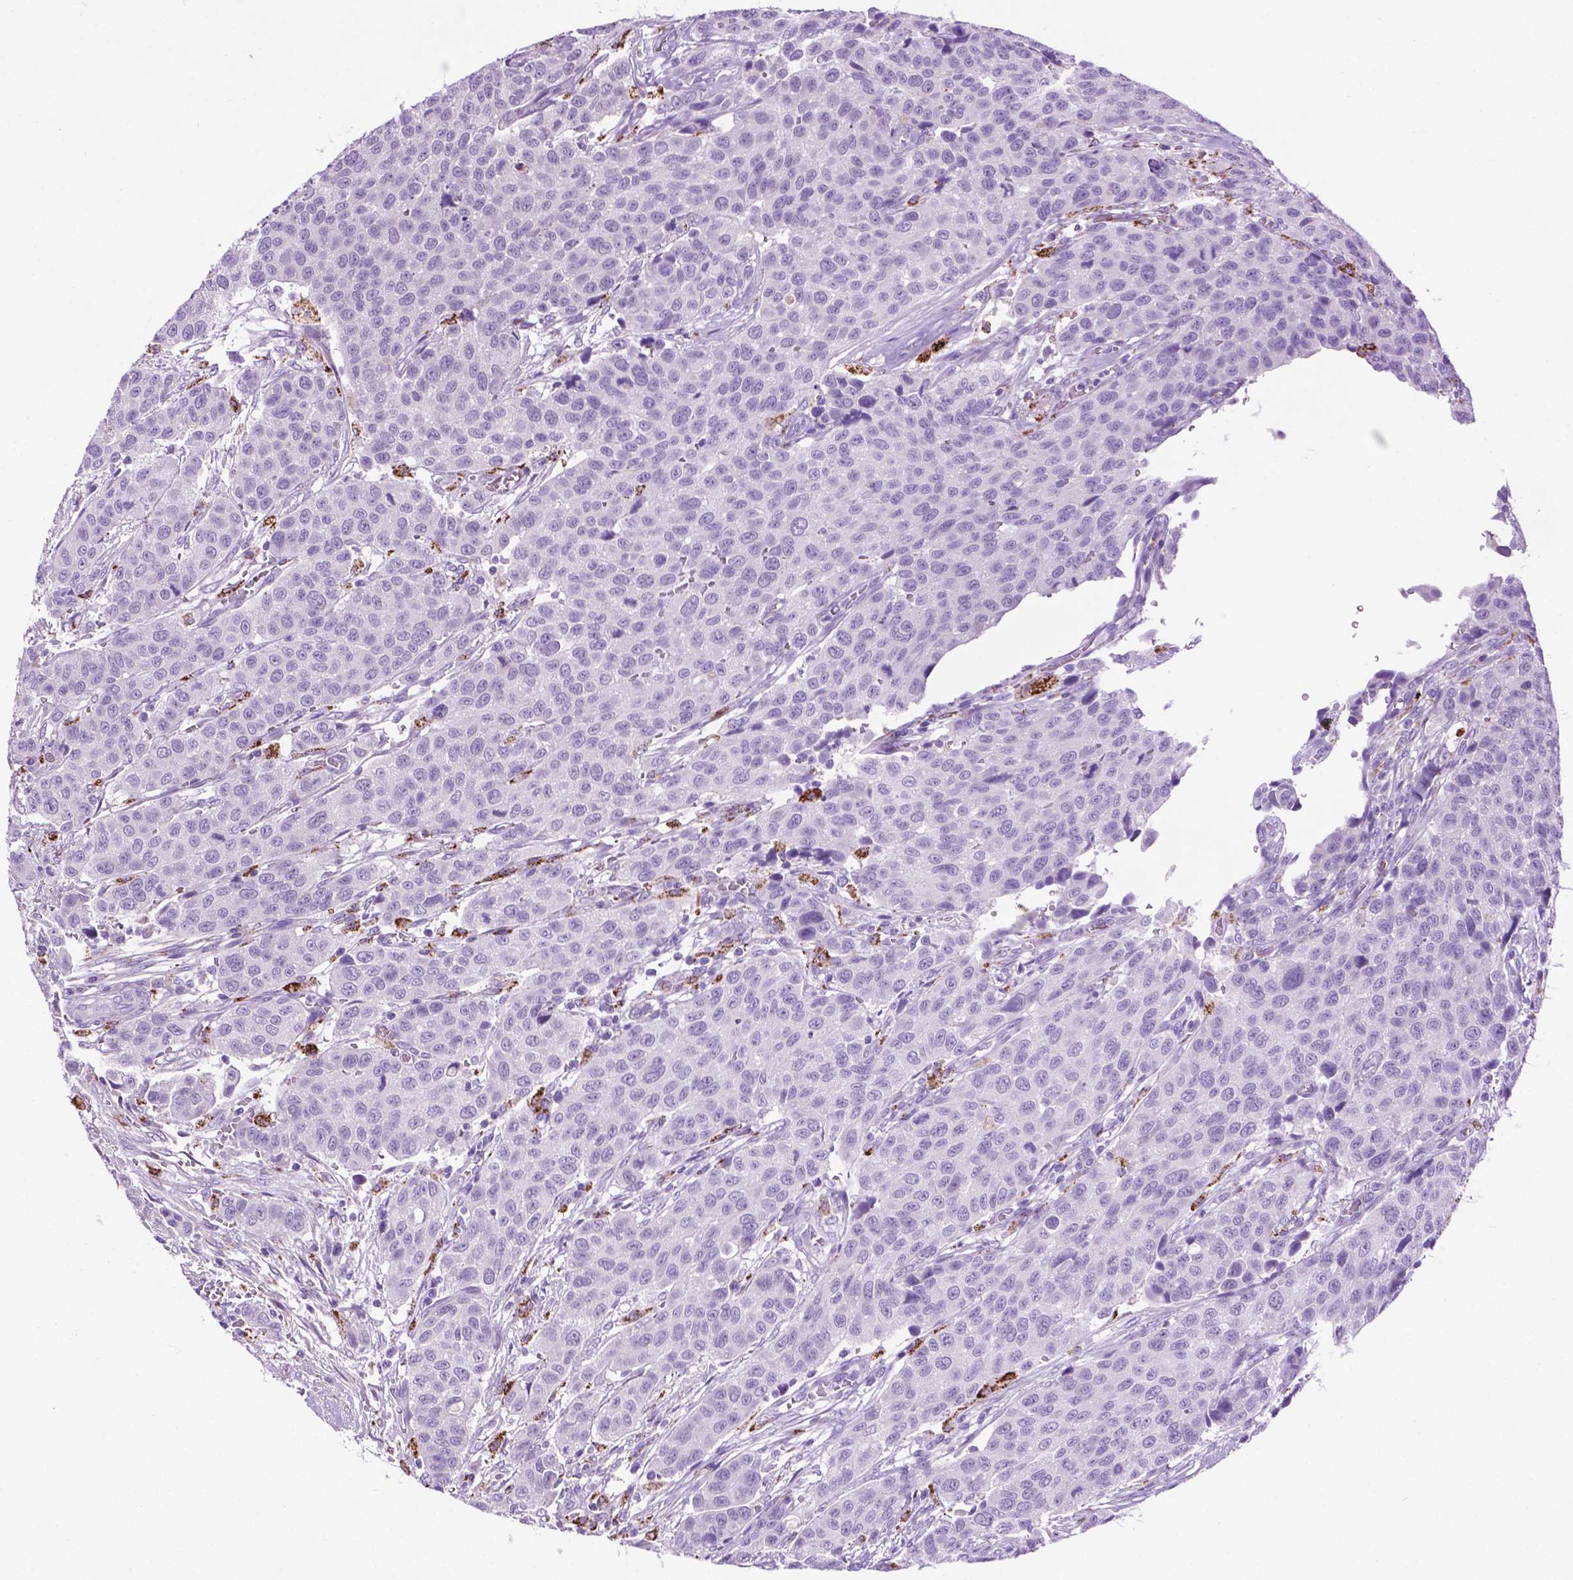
{"staining": {"intensity": "negative", "quantity": "none", "location": "none"}, "tissue": "urothelial cancer", "cell_type": "Tumor cells", "image_type": "cancer", "snomed": [{"axis": "morphology", "description": "Urothelial carcinoma, High grade"}, {"axis": "topography", "description": "Urinary bladder"}], "caption": "Tumor cells are negative for brown protein staining in high-grade urothelial carcinoma. Brightfield microscopy of immunohistochemistry (IHC) stained with DAB (brown) and hematoxylin (blue), captured at high magnification.", "gene": "TMEM132E", "patient": {"sex": "female", "age": 58}}